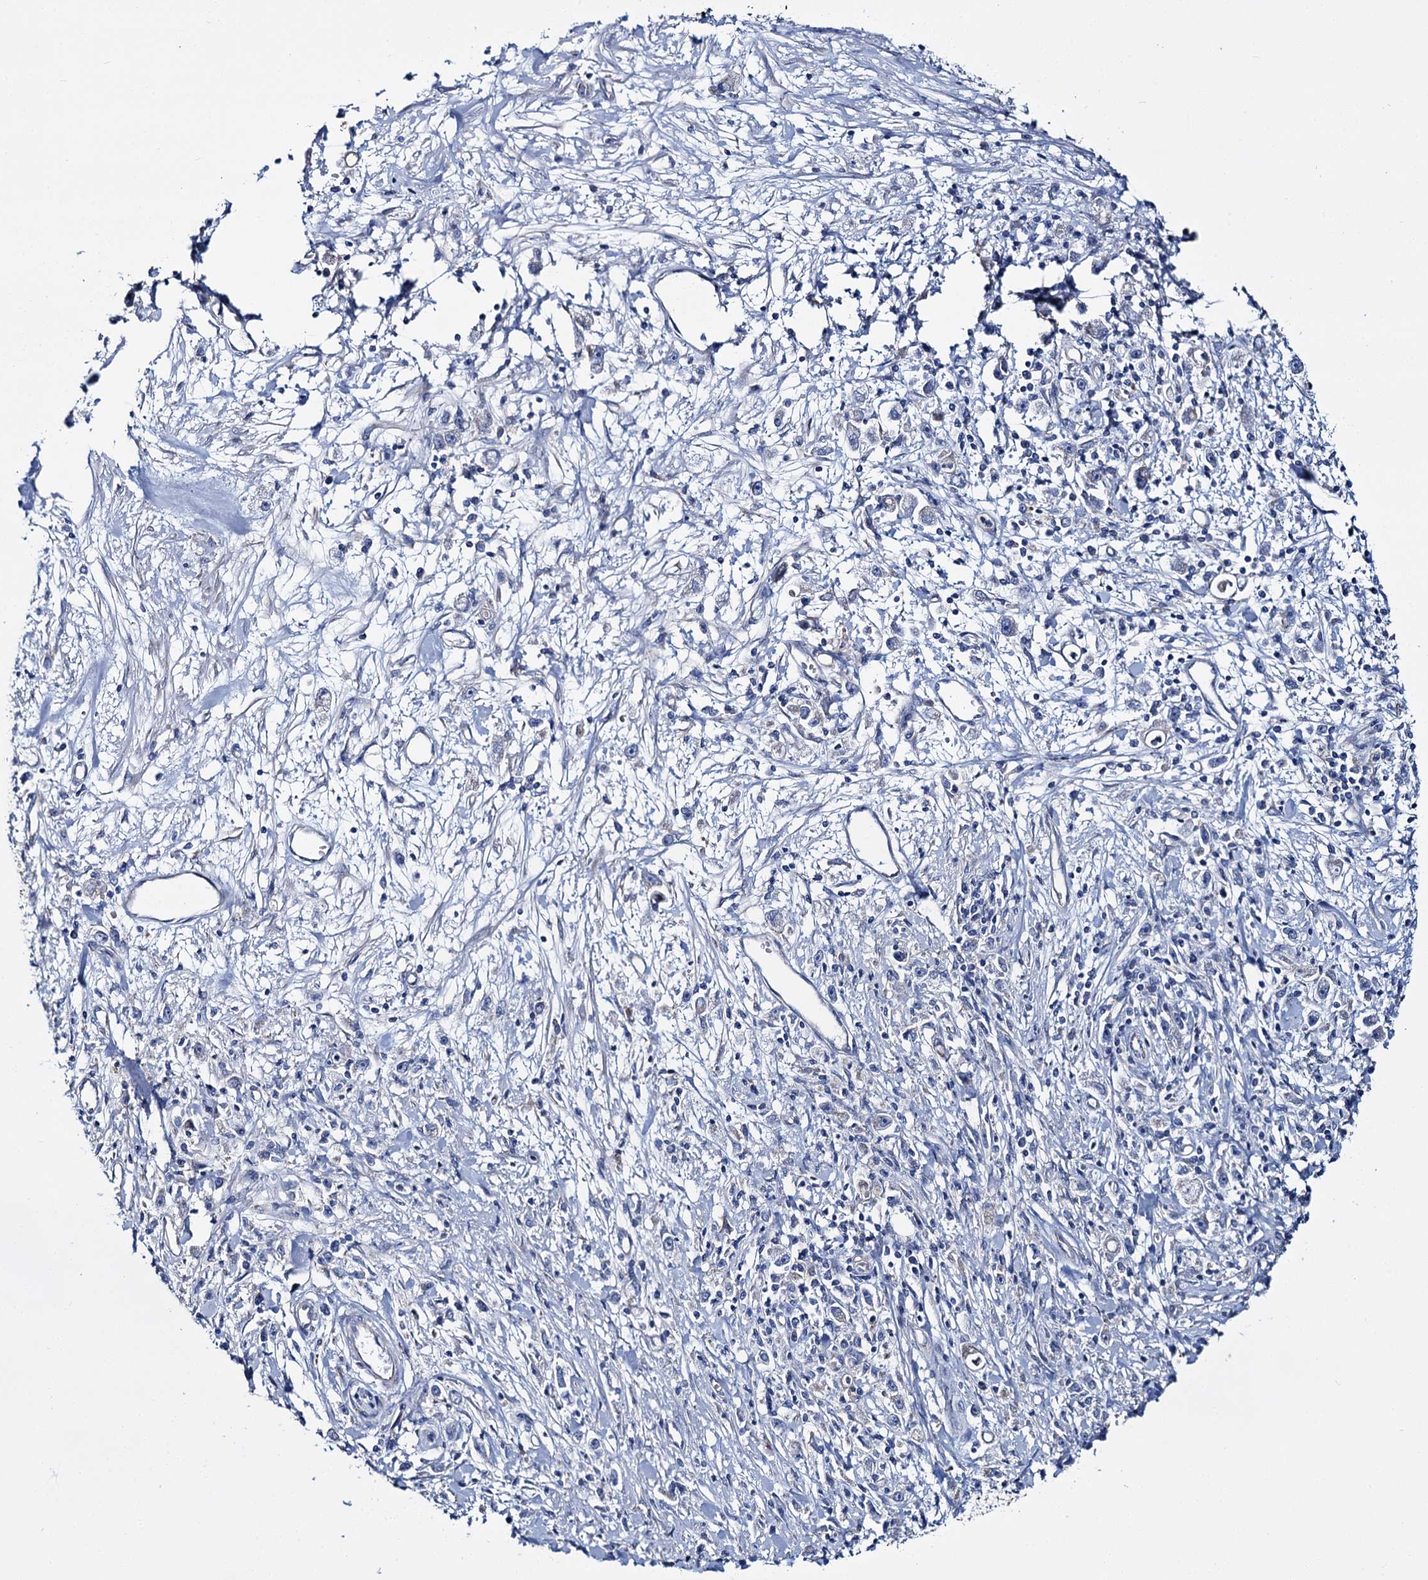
{"staining": {"intensity": "negative", "quantity": "none", "location": "none"}, "tissue": "stomach cancer", "cell_type": "Tumor cells", "image_type": "cancer", "snomed": [{"axis": "morphology", "description": "Adenocarcinoma, NOS"}, {"axis": "topography", "description": "Stomach"}], "caption": "IHC micrograph of human stomach cancer stained for a protein (brown), which demonstrates no staining in tumor cells.", "gene": "CEP295", "patient": {"sex": "female", "age": 59}}